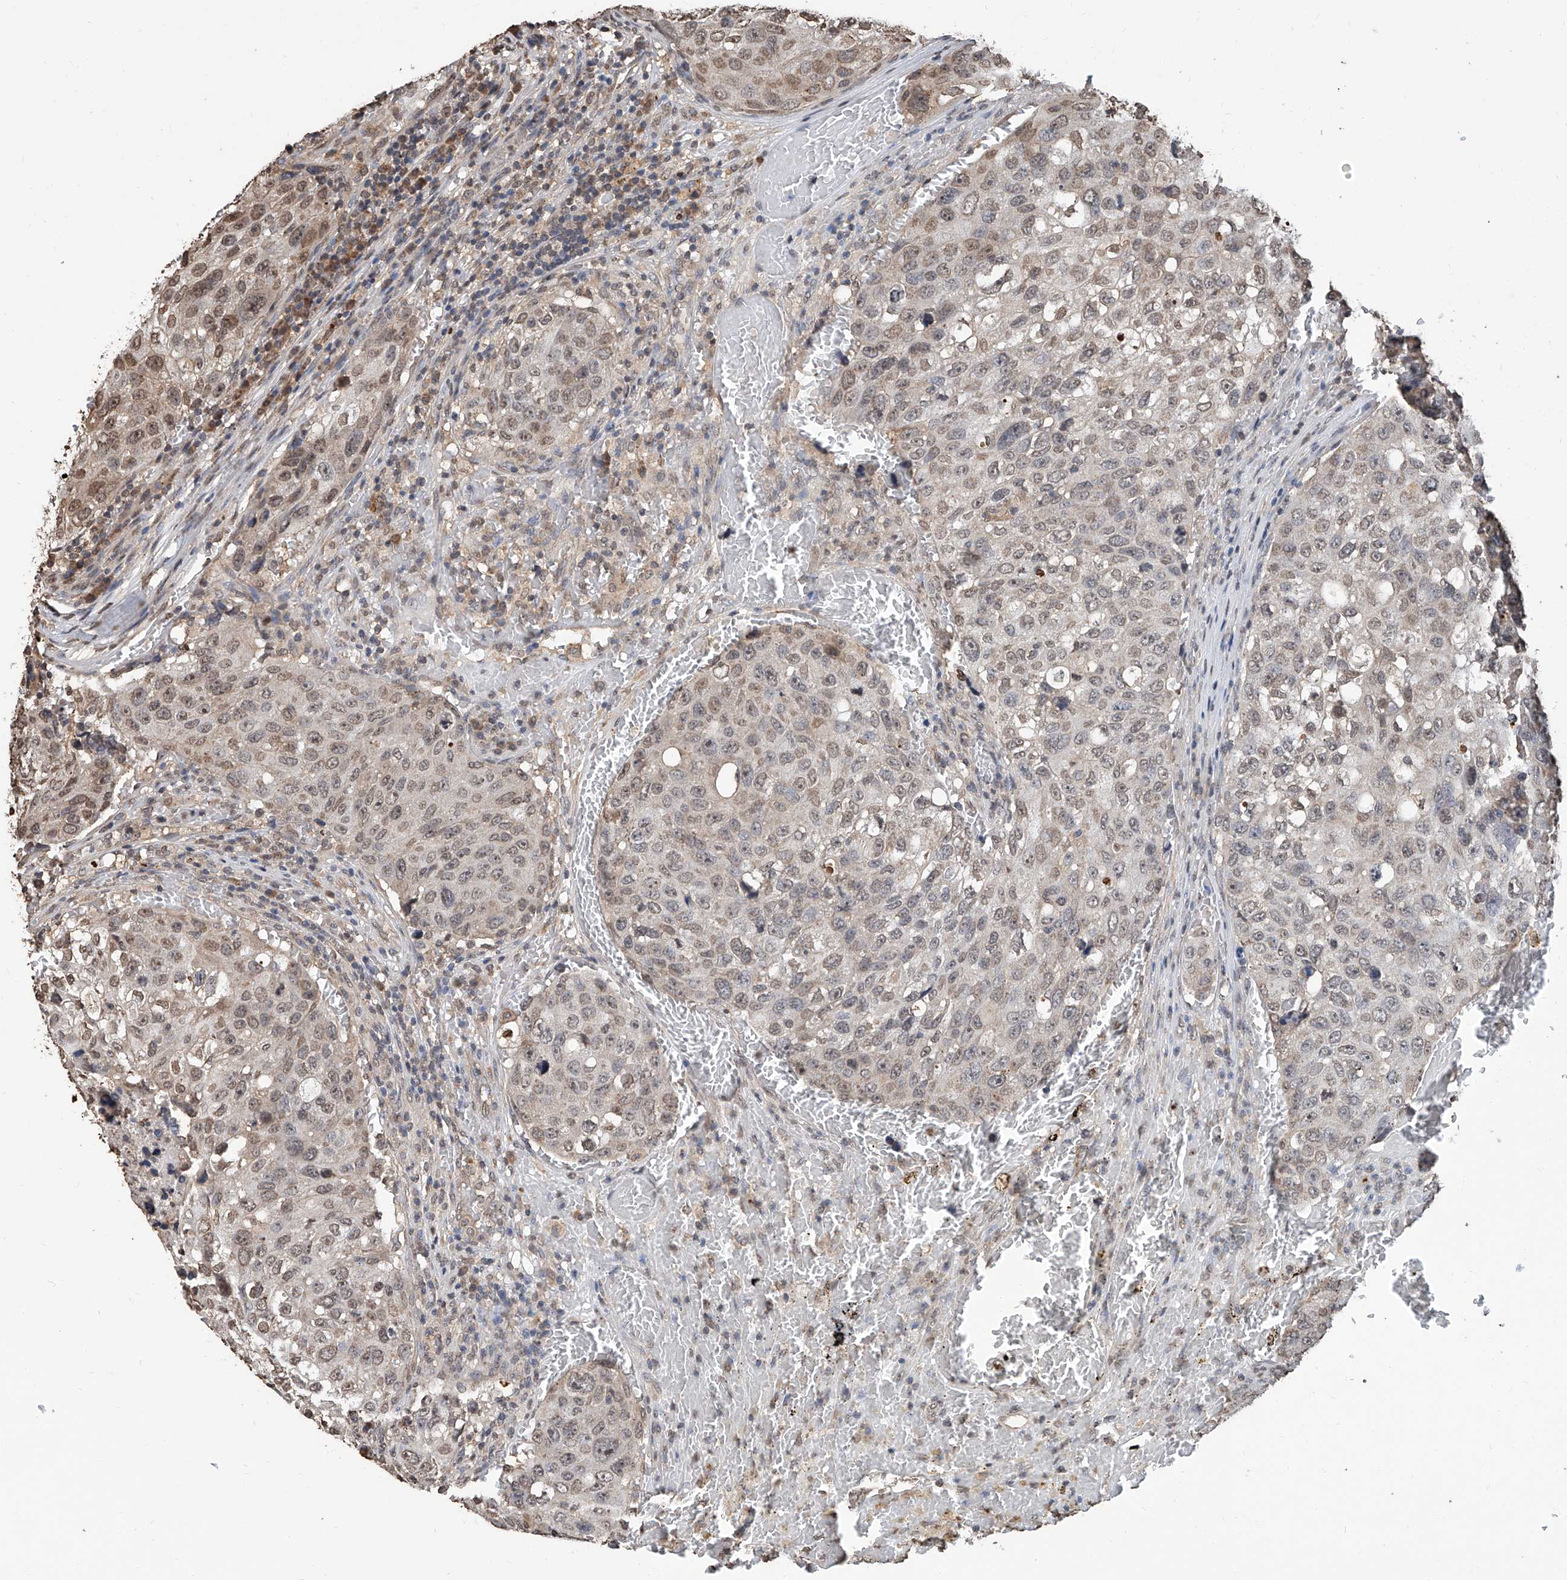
{"staining": {"intensity": "weak", "quantity": ">75%", "location": "nuclear"}, "tissue": "urothelial cancer", "cell_type": "Tumor cells", "image_type": "cancer", "snomed": [{"axis": "morphology", "description": "Urothelial carcinoma, High grade"}, {"axis": "topography", "description": "Lymph node"}, {"axis": "topography", "description": "Urinary bladder"}], "caption": "Protein expression analysis of human urothelial carcinoma (high-grade) reveals weak nuclear staining in about >75% of tumor cells.", "gene": "RP9", "patient": {"sex": "male", "age": 51}}